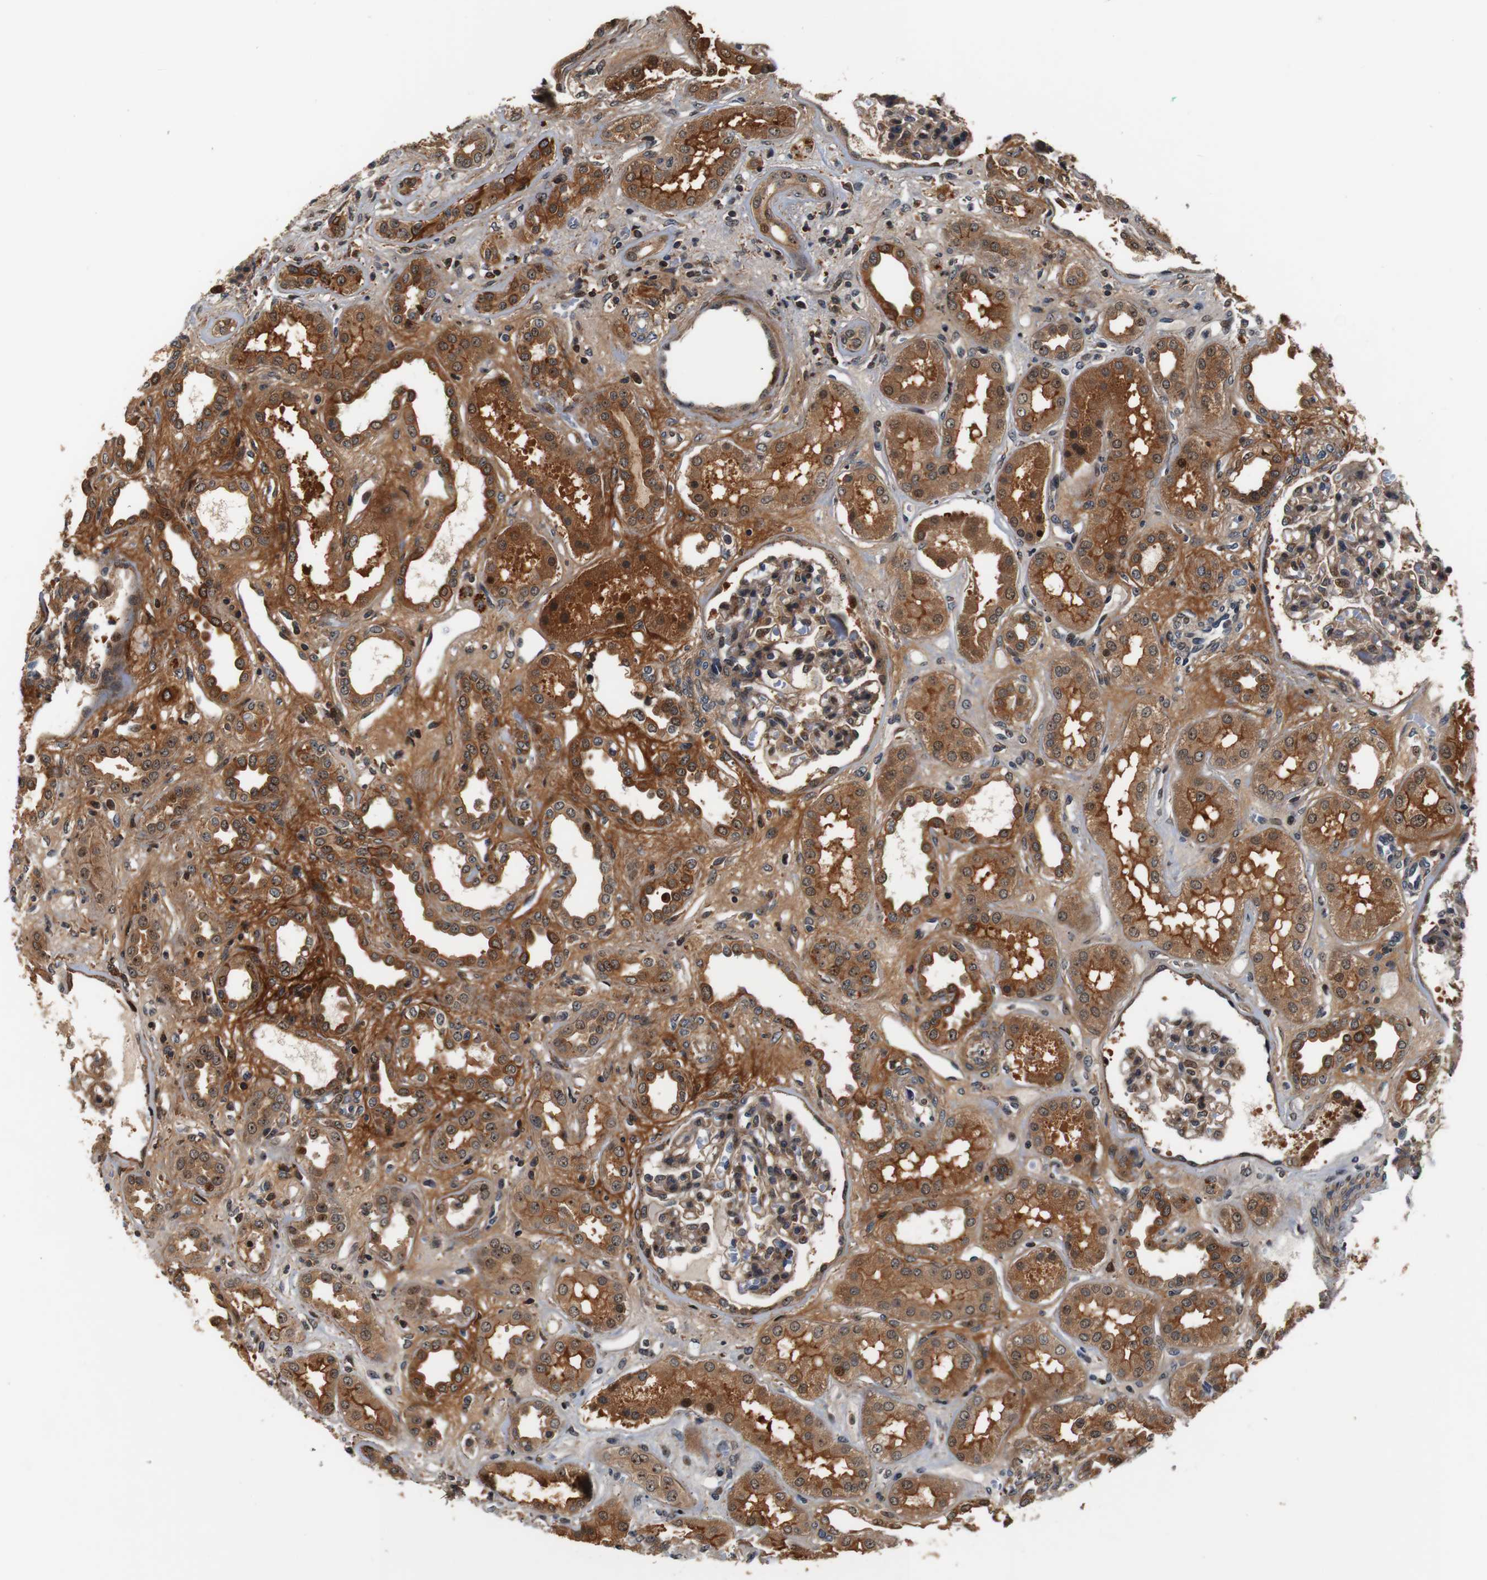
{"staining": {"intensity": "moderate", "quantity": ">75%", "location": "cytoplasmic/membranous,nuclear"}, "tissue": "kidney", "cell_type": "Cells in glomeruli", "image_type": "normal", "snomed": [{"axis": "morphology", "description": "Normal tissue, NOS"}, {"axis": "topography", "description": "Kidney"}], "caption": "Immunohistochemistry of unremarkable human kidney reveals medium levels of moderate cytoplasmic/membranous,nuclear expression in about >75% of cells in glomeruli.", "gene": "LRP4", "patient": {"sex": "male", "age": 59}}